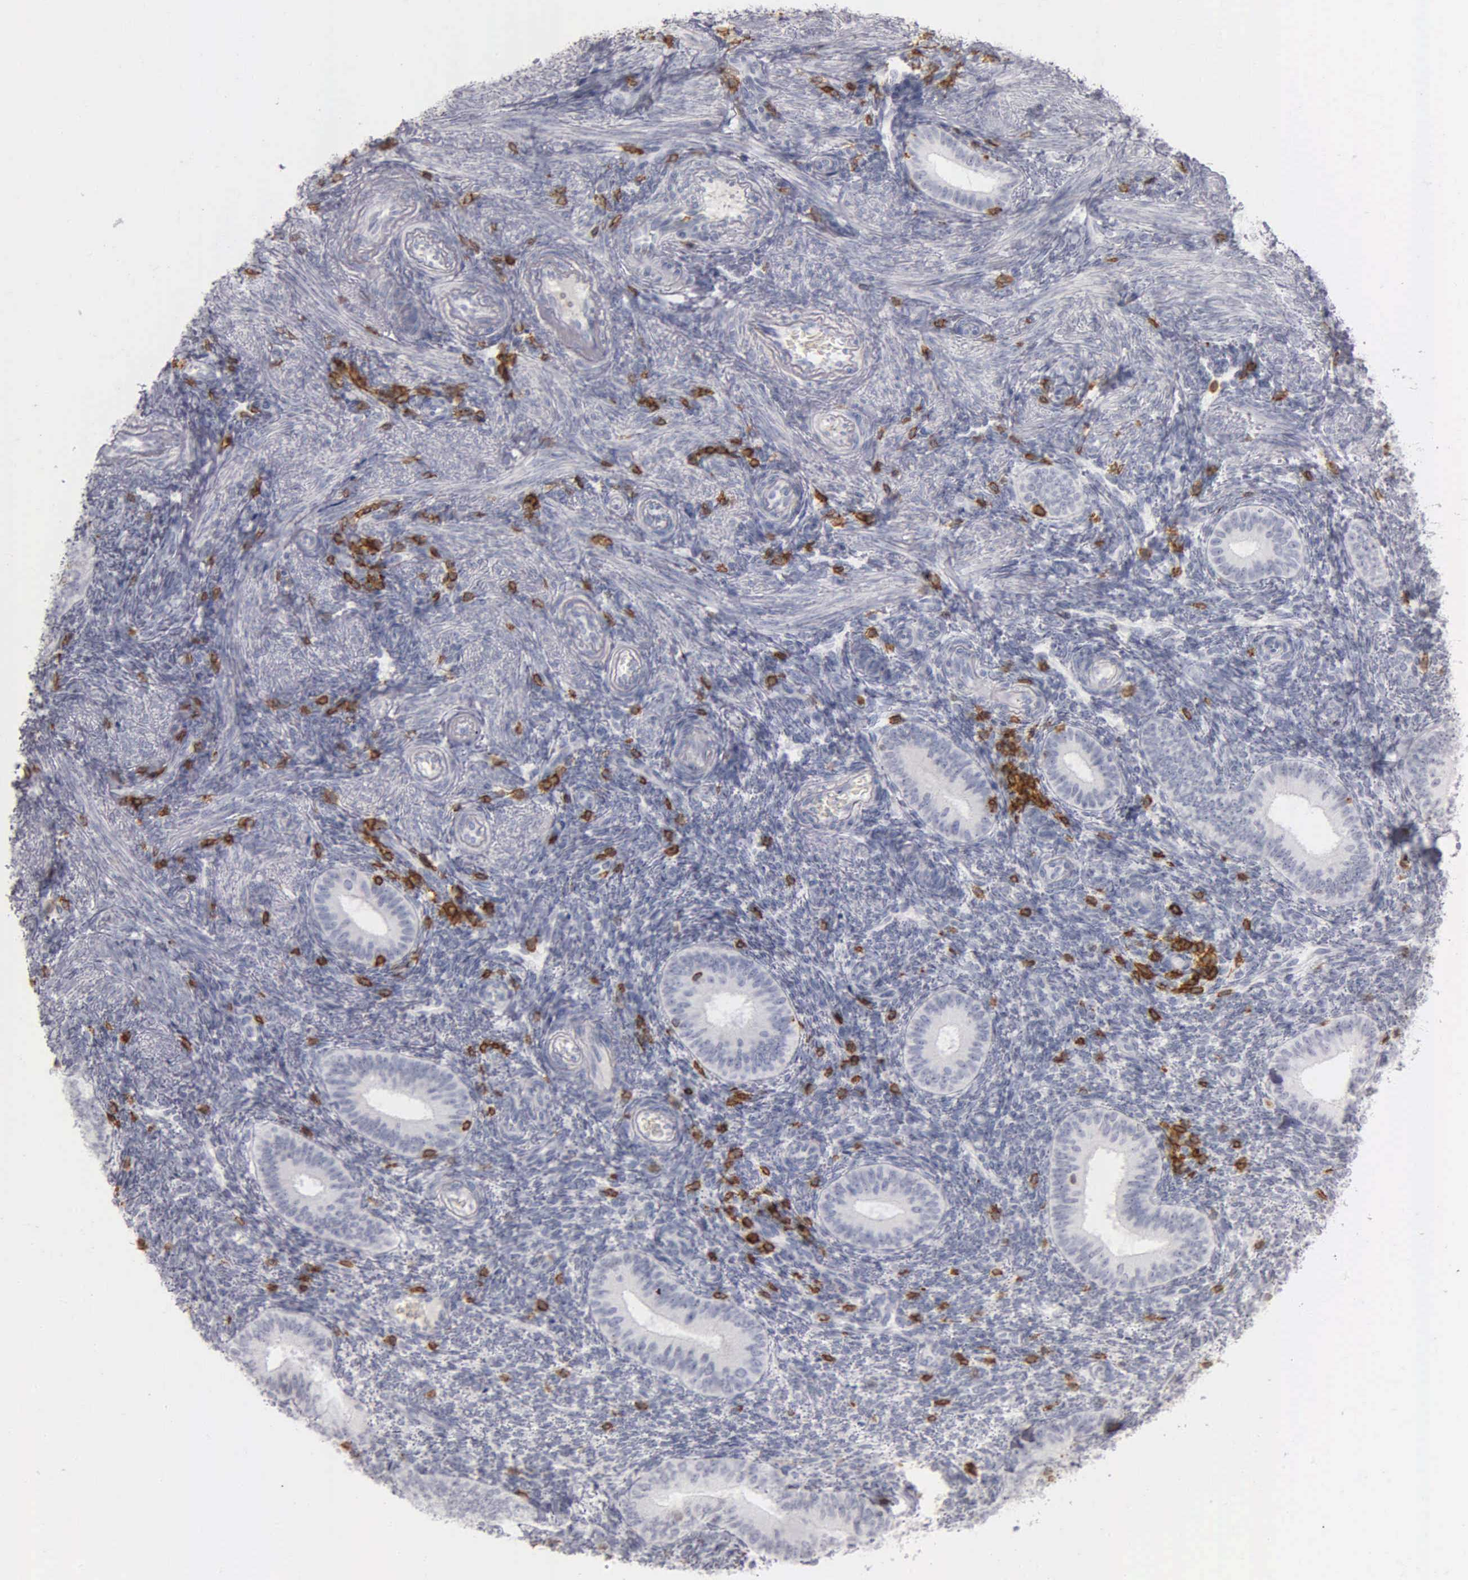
{"staining": {"intensity": "negative", "quantity": "none", "location": "none"}, "tissue": "endometrium", "cell_type": "Cells in endometrial stroma", "image_type": "normal", "snomed": [{"axis": "morphology", "description": "Normal tissue, NOS"}, {"axis": "topography", "description": "Endometrium"}], "caption": "Protein analysis of benign endometrium demonstrates no significant expression in cells in endometrial stroma. The staining was performed using DAB (3,3'-diaminobenzidine) to visualize the protein expression in brown, while the nuclei were stained in blue with hematoxylin (Magnification: 20x).", "gene": "CD3E", "patient": {"sex": "female", "age": 35}}